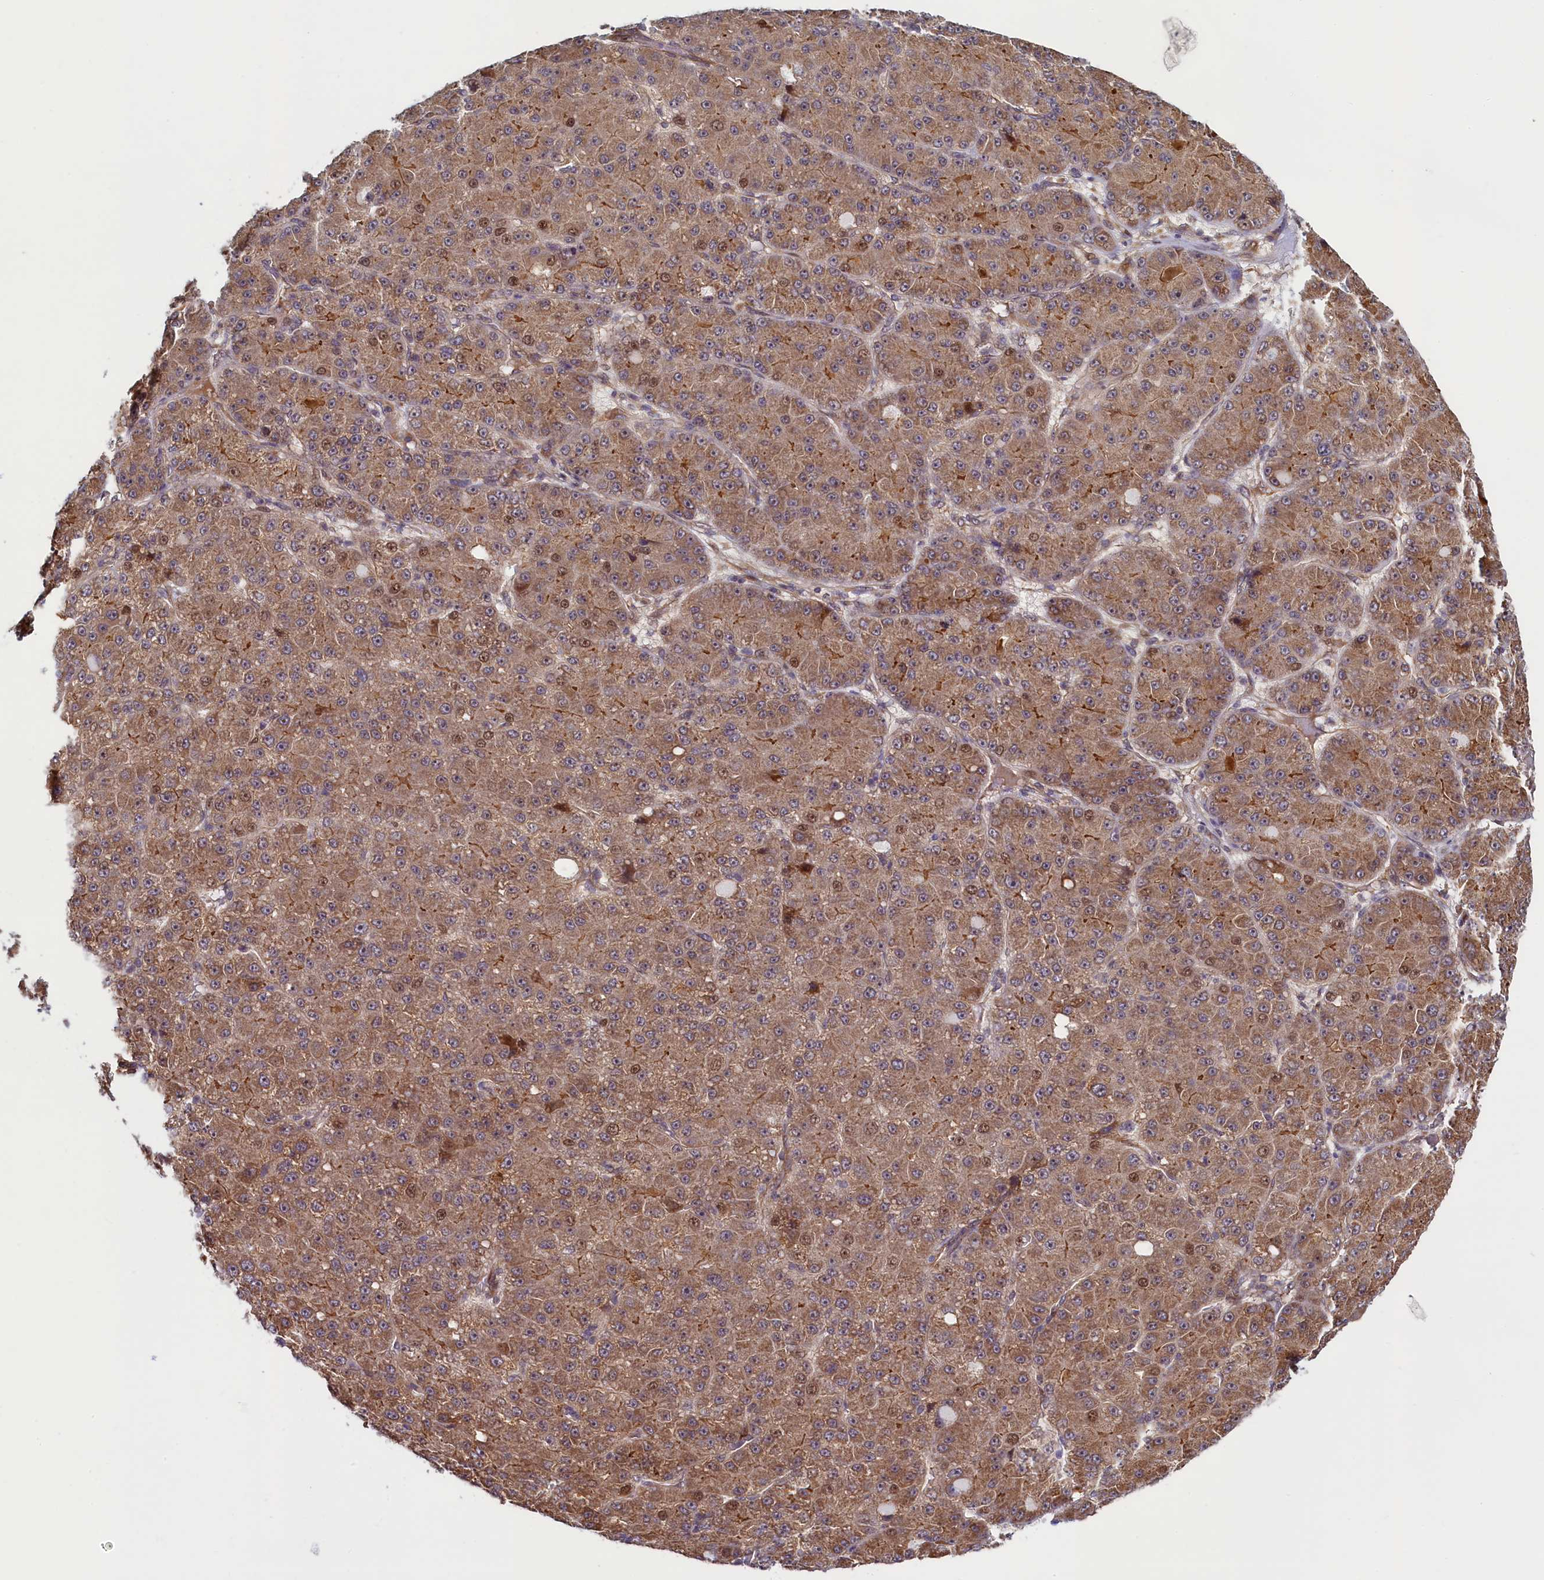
{"staining": {"intensity": "moderate", "quantity": ">75%", "location": "cytoplasmic/membranous,nuclear"}, "tissue": "liver cancer", "cell_type": "Tumor cells", "image_type": "cancer", "snomed": [{"axis": "morphology", "description": "Carcinoma, Hepatocellular, NOS"}, {"axis": "topography", "description": "Liver"}], "caption": "IHC of liver cancer shows medium levels of moderate cytoplasmic/membranous and nuclear staining in approximately >75% of tumor cells.", "gene": "RBFA", "patient": {"sex": "male", "age": 67}}